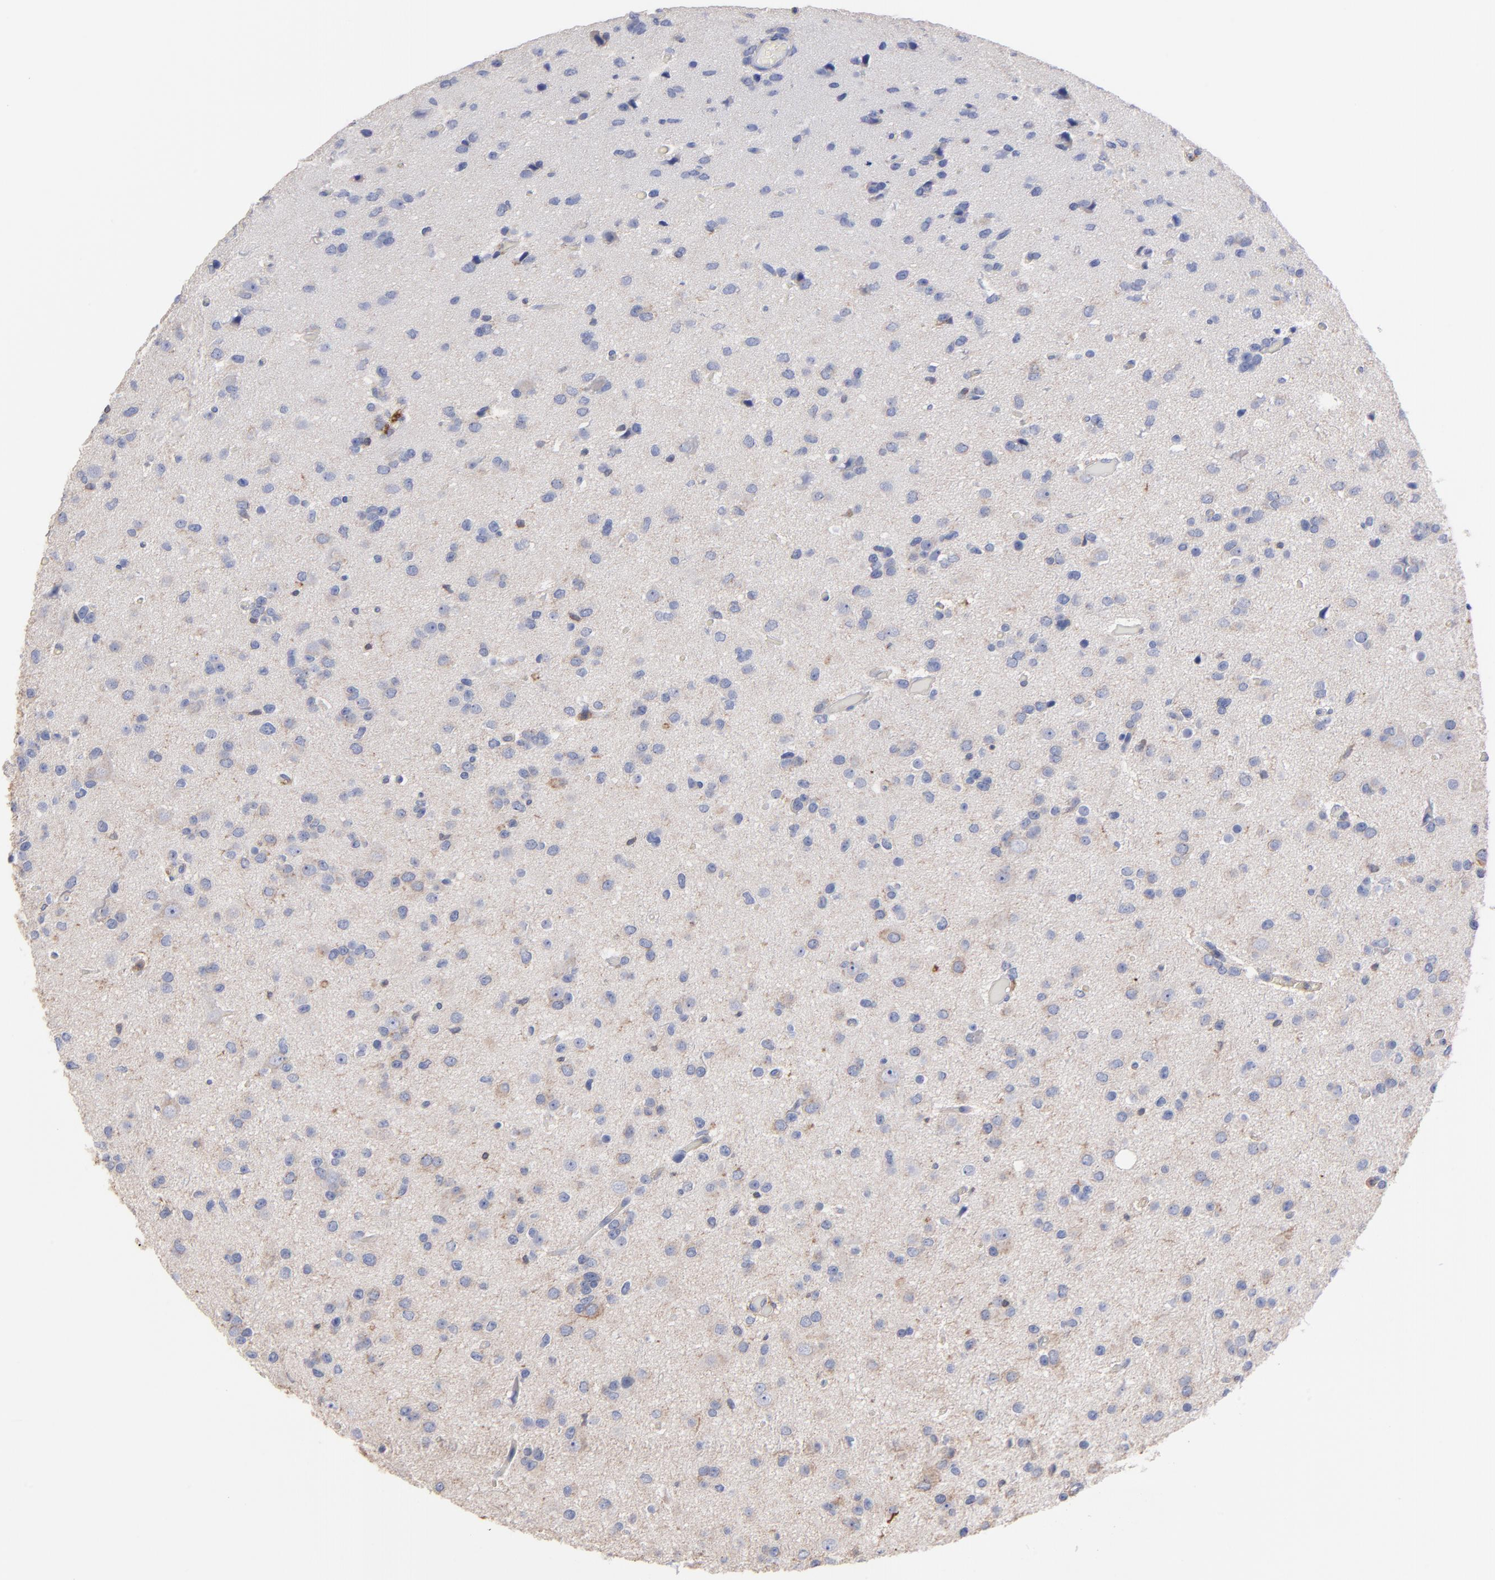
{"staining": {"intensity": "weak", "quantity": "25%-75%", "location": "cytoplasmic/membranous"}, "tissue": "glioma", "cell_type": "Tumor cells", "image_type": "cancer", "snomed": [{"axis": "morphology", "description": "Glioma, malignant, Low grade"}, {"axis": "topography", "description": "Brain"}], "caption": "Protein analysis of malignant glioma (low-grade) tissue shows weak cytoplasmic/membranous expression in about 25%-75% of tumor cells.", "gene": "ASL", "patient": {"sex": "male", "age": 42}}